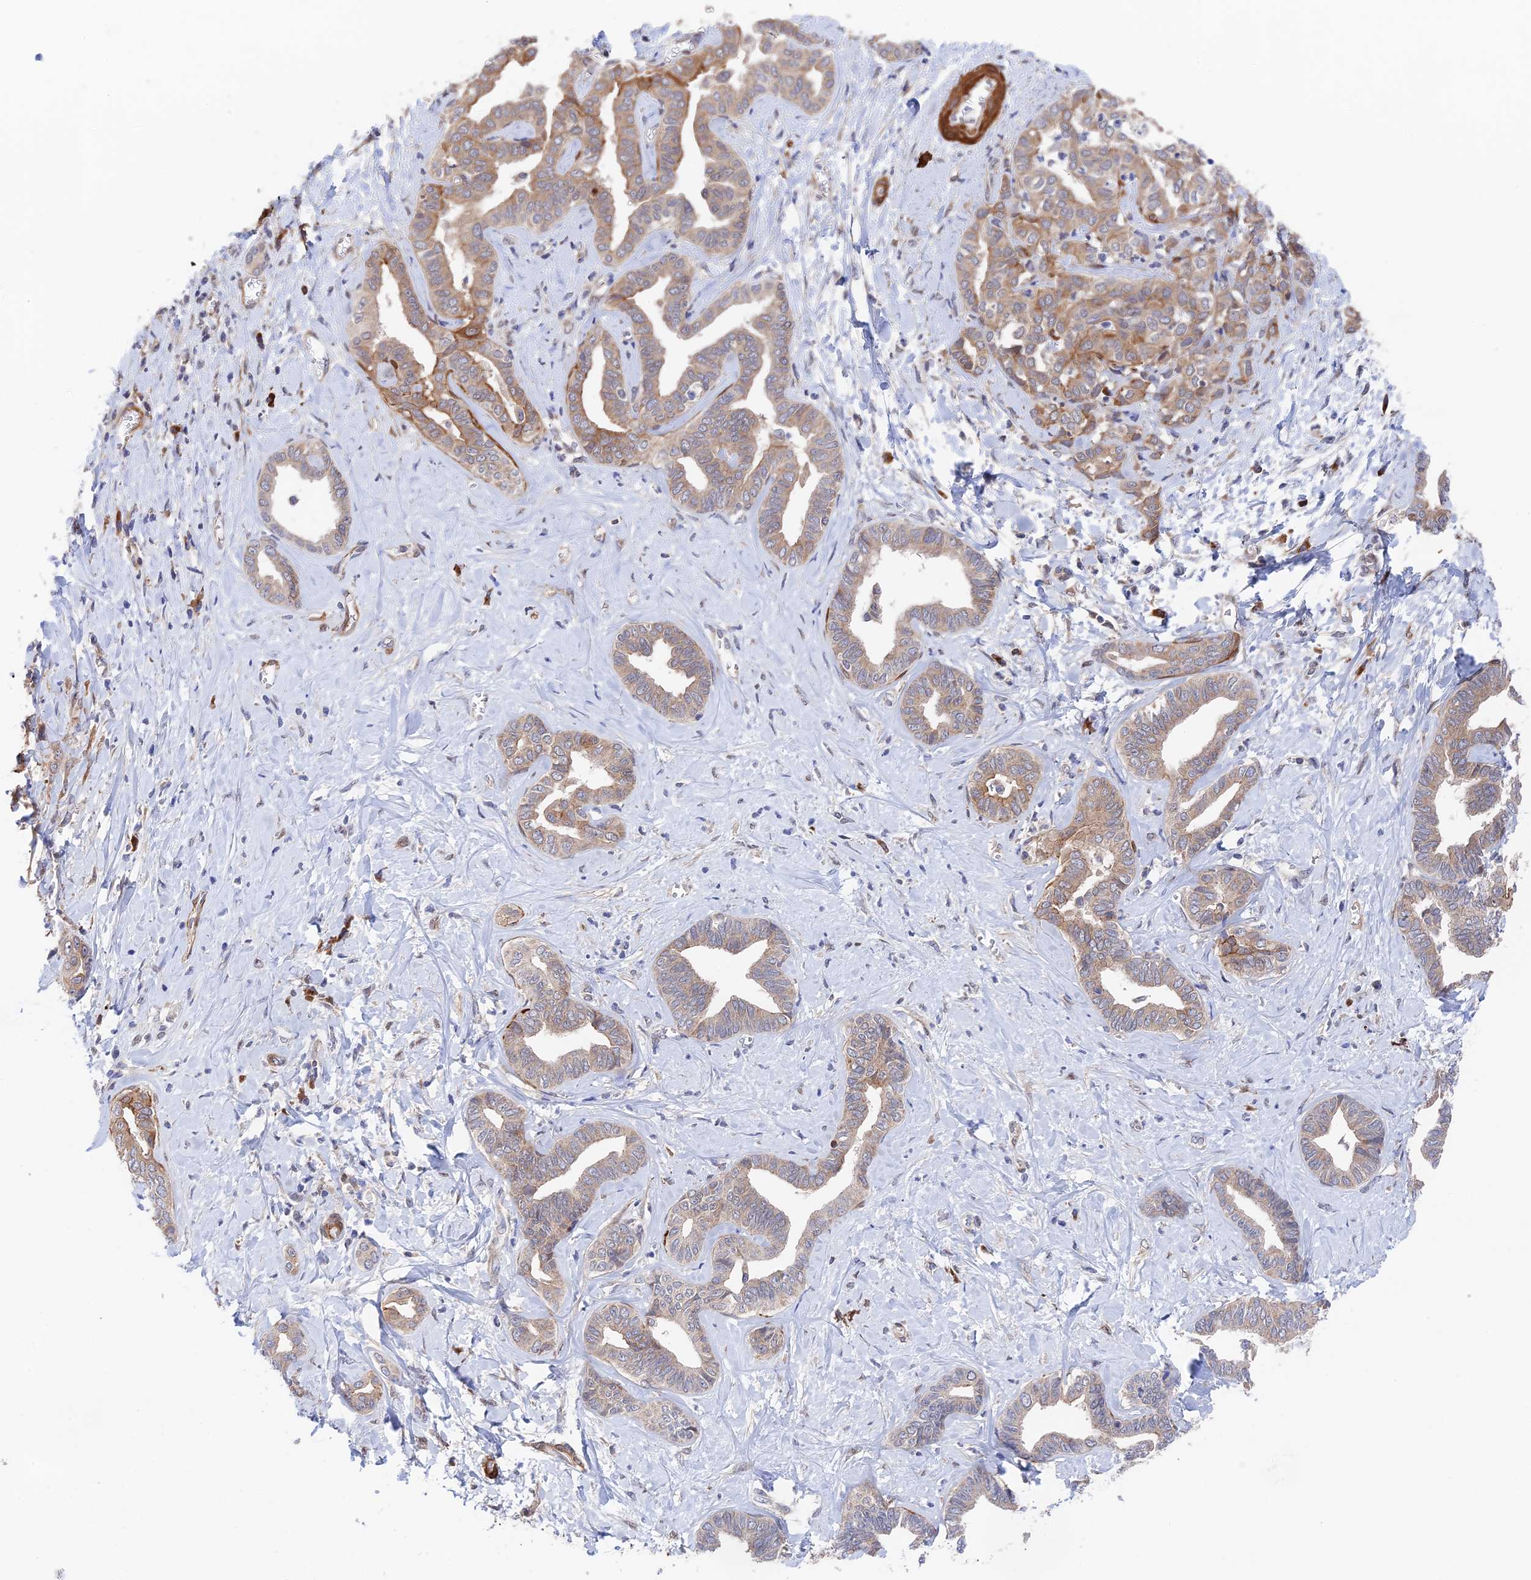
{"staining": {"intensity": "moderate", "quantity": "25%-75%", "location": "cytoplasmic/membranous"}, "tissue": "liver cancer", "cell_type": "Tumor cells", "image_type": "cancer", "snomed": [{"axis": "morphology", "description": "Cholangiocarcinoma"}, {"axis": "topography", "description": "Liver"}], "caption": "Cholangiocarcinoma (liver) was stained to show a protein in brown. There is medium levels of moderate cytoplasmic/membranous expression in about 25%-75% of tumor cells.", "gene": "ZNF320", "patient": {"sex": "female", "age": 77}}